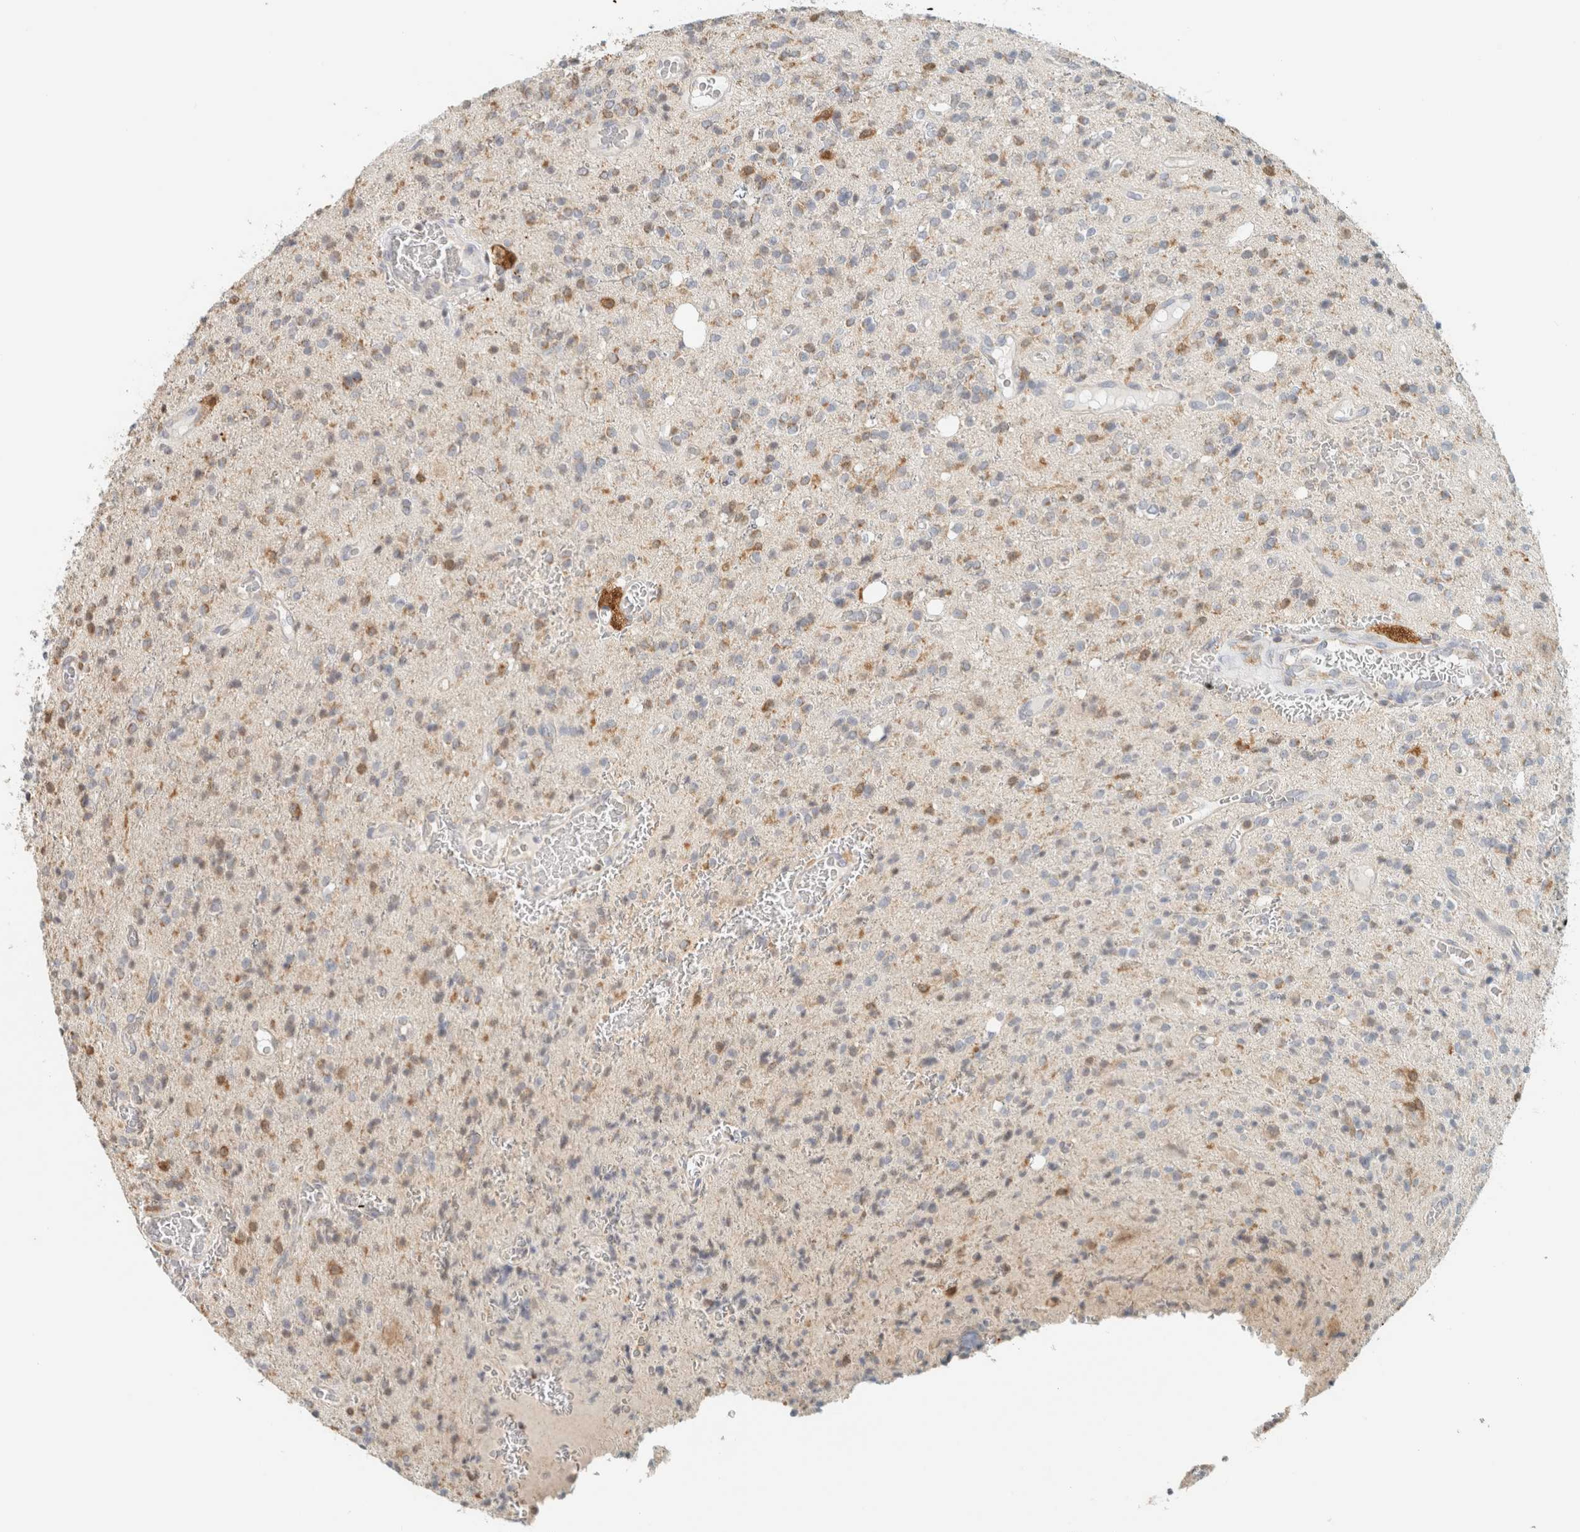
{"staining": {"intensity": "weak", "quantity": ">75%", "location": "cytoplasmic/membranous"}, "tissue": "glioma", "cell_type": "Tumor cells", "image_type": "cancer", "snomed": [{"axis": "morphology", "description": "Glioma, malignant, High grade"}, {"axis": "topography", "description": "Brain"}], "caption": "This is an image of IHC staining of malignant glioma (high-grade), which shows weak positivity in the cytoplasmic/membranous of tumor cells.", "gene": "CAPG", "patient": {"sex": "male", "age": 34}}